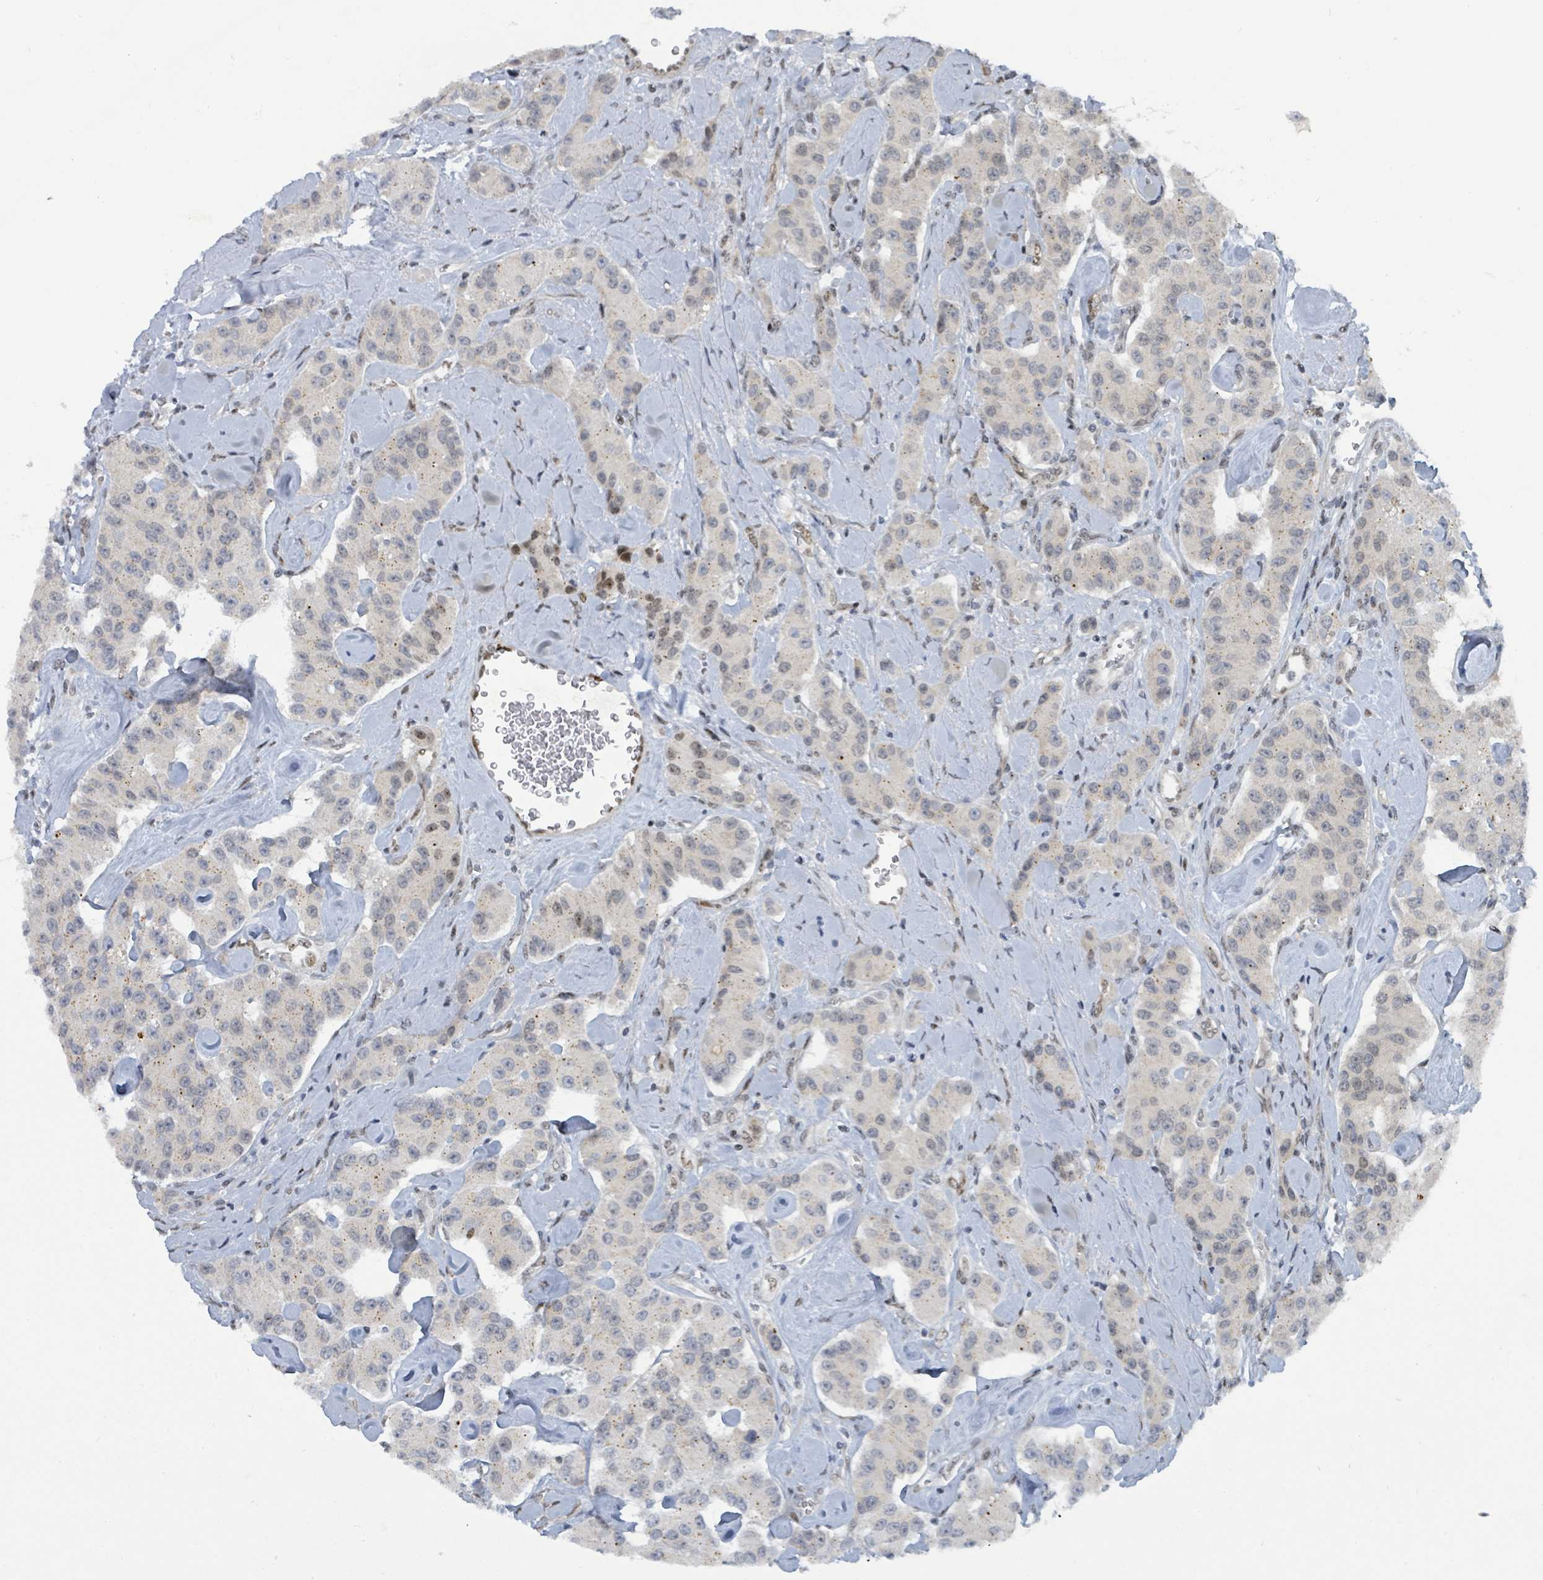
{"staining": {"intensity": "moderate", "quantity": "<25%", "location": "nuclear"}, "tissue": "carcinoid", "cell_type": "Tumor cells", "image_type": "cancer", "snomed": [{"axis": "morphology", "description": "Carcinoid, malignant, NOS"}, {"axis": "topography", "description": "Pancreas"}], "caption": "Moderate nuclear expression for a protein is identified in approximately <25% of tumor cells of malignant carcinoid using IHC.", "gene": "SUMO4", "patient": {"sex": "male", "age": 41}}